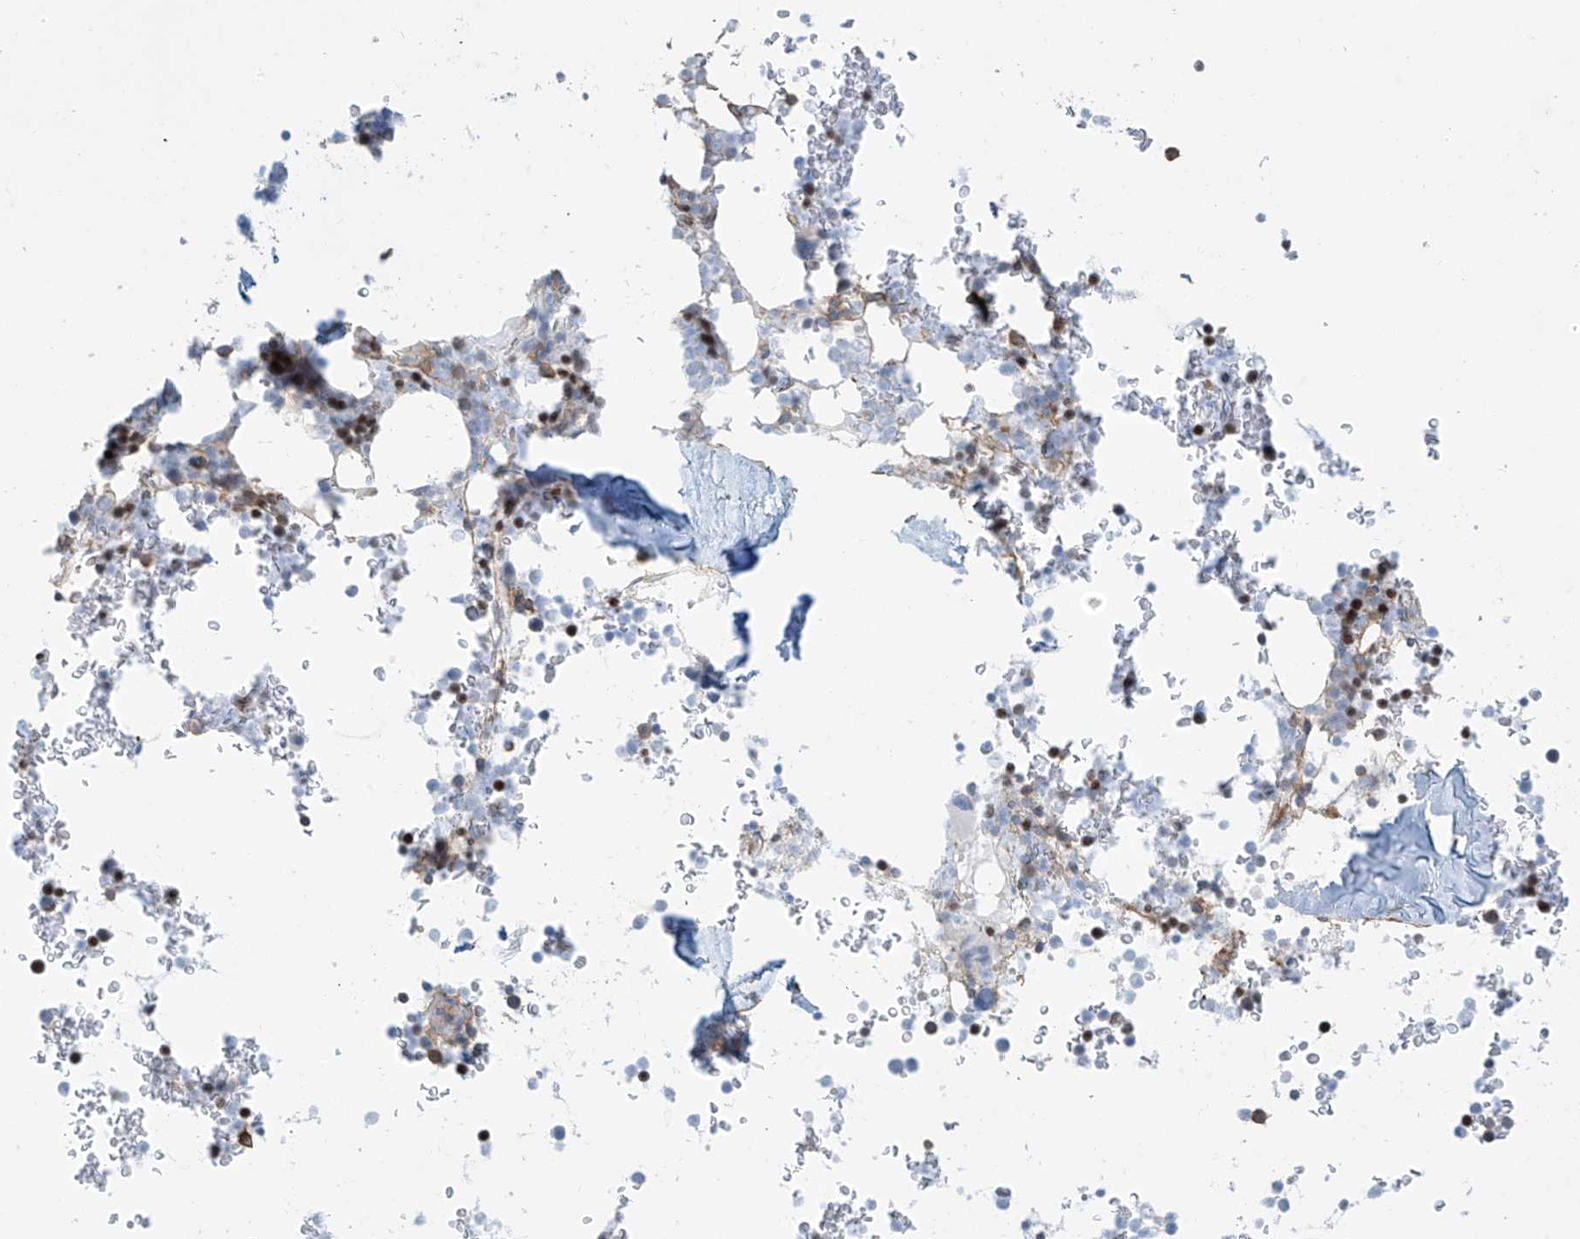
{"staining": {"intensity": "moderate", "quantity": "<25%", "location": "cytoplasmic/membranous,nuclear"}, "tissue": "bone marrow", "cell_type": "Hematopoietic cells", "image_type": "normal", "snomed": [{"axis": "morphology", "description": "Normal tissue, NOS"}, {"axis": "topography", "description": "Bone marrow"}], "caption": "Immunohistochemistry (IHC) micrograph of unremarkable bone marrow: bone marrow stained using IHC exhibits low levels of moderate protein expression localized specifically in the cytoplasmic/membranous,nuclear of hematopoietic cells, appearing as a cytoplasmic/membranous,nuclear brown color.", "gene": "ZNF846", "patient": {"sex": "male", "age": 58}}